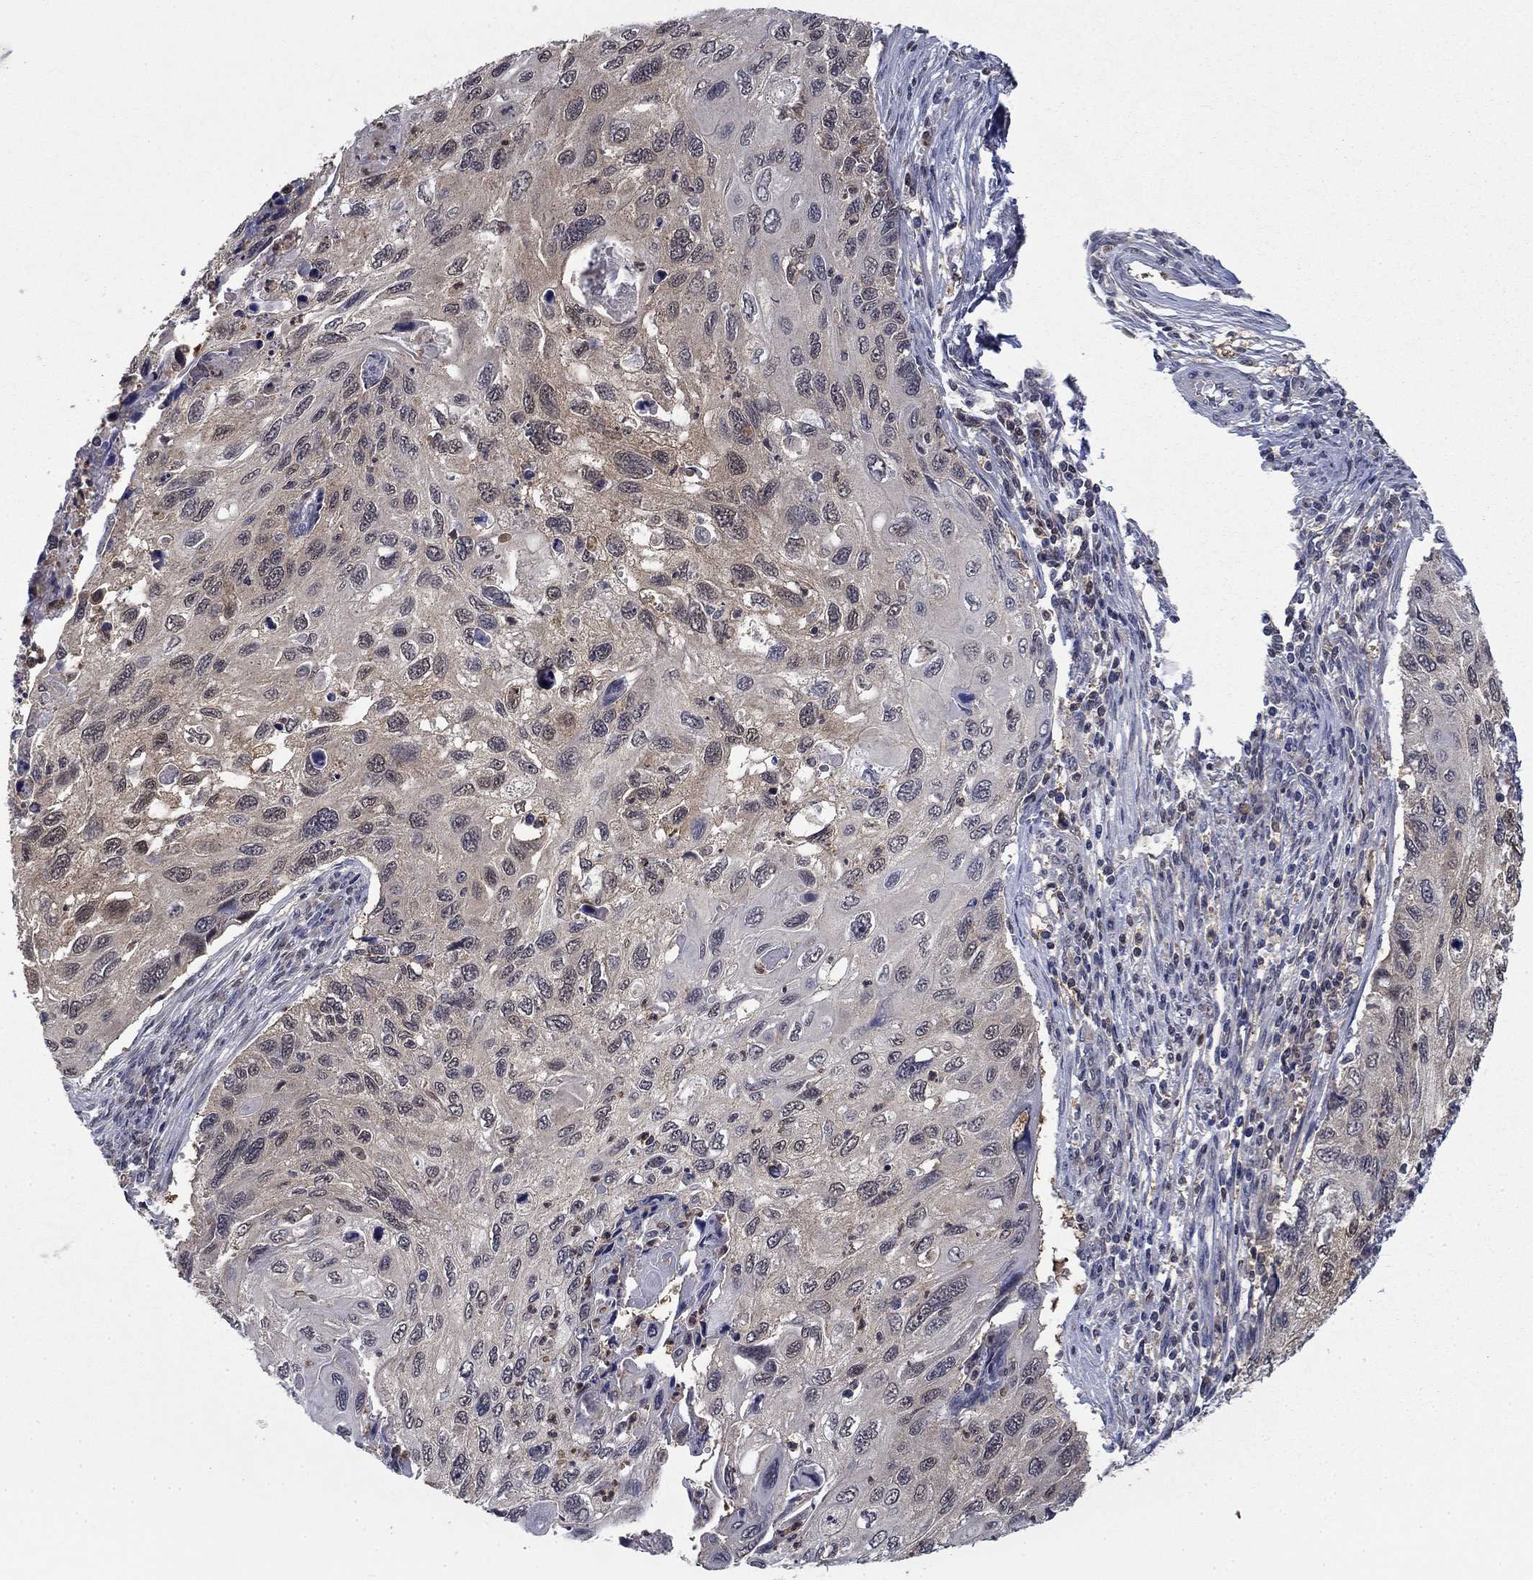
{"staining": {"intensity": "negative", "quantity": "none", "location": "none"}, "tissue": "cervical cancer", "cell_type": "Tumor cells", "image_type": "cancer", "snomed": [{"axis": "morphology", "description": "Squamous cell carcinoma, NOS"}, {"axis": "topography", "description": "Cervix"}], "caption": "Squamous cell carcinoma (cervical) was stained to show a protein in brown. There is no significant expression in tumor cells.", "gene": "NIT2", "patient": {"sex": "female", "age": 70}}